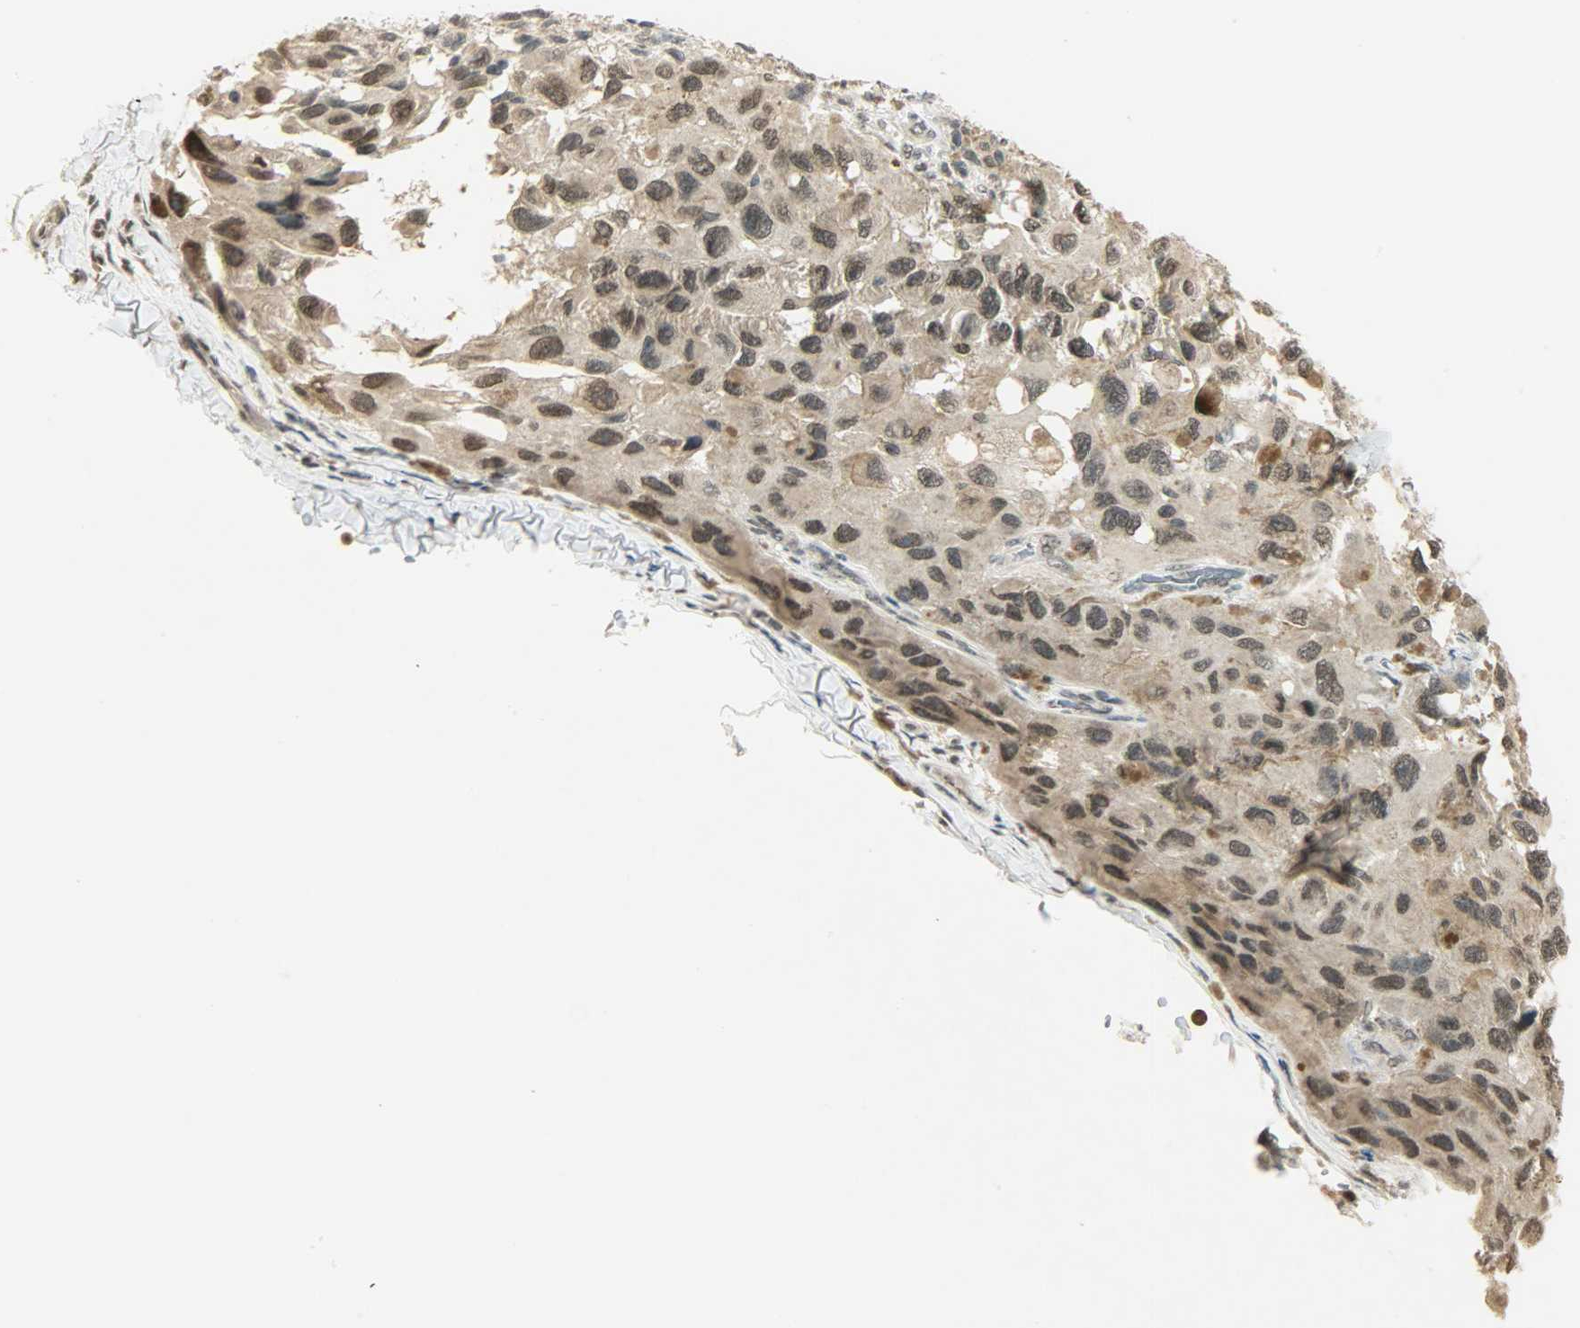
{"staining": {"intensity": "weak", "quantity": "25%-75%", "location": "cytoplasmic/membranous"}, "tissue": "melanoma", "cell_type": "Tumor cells", "image_type": "cancer", "snomed": [{"axis": "morphology", "description": "Malignant melanoma, NOS"}, {"axis": "topography", "description": "Skin"}], "caption": "Melanoma stained with DAB immunohistochemistry reveals low levels of weak cytoplasmic/membranous expression in approximately 25%-75% of tumor cells.", "gene": "SMARCA5", "patient": {"sex": "female", "age": 73}}